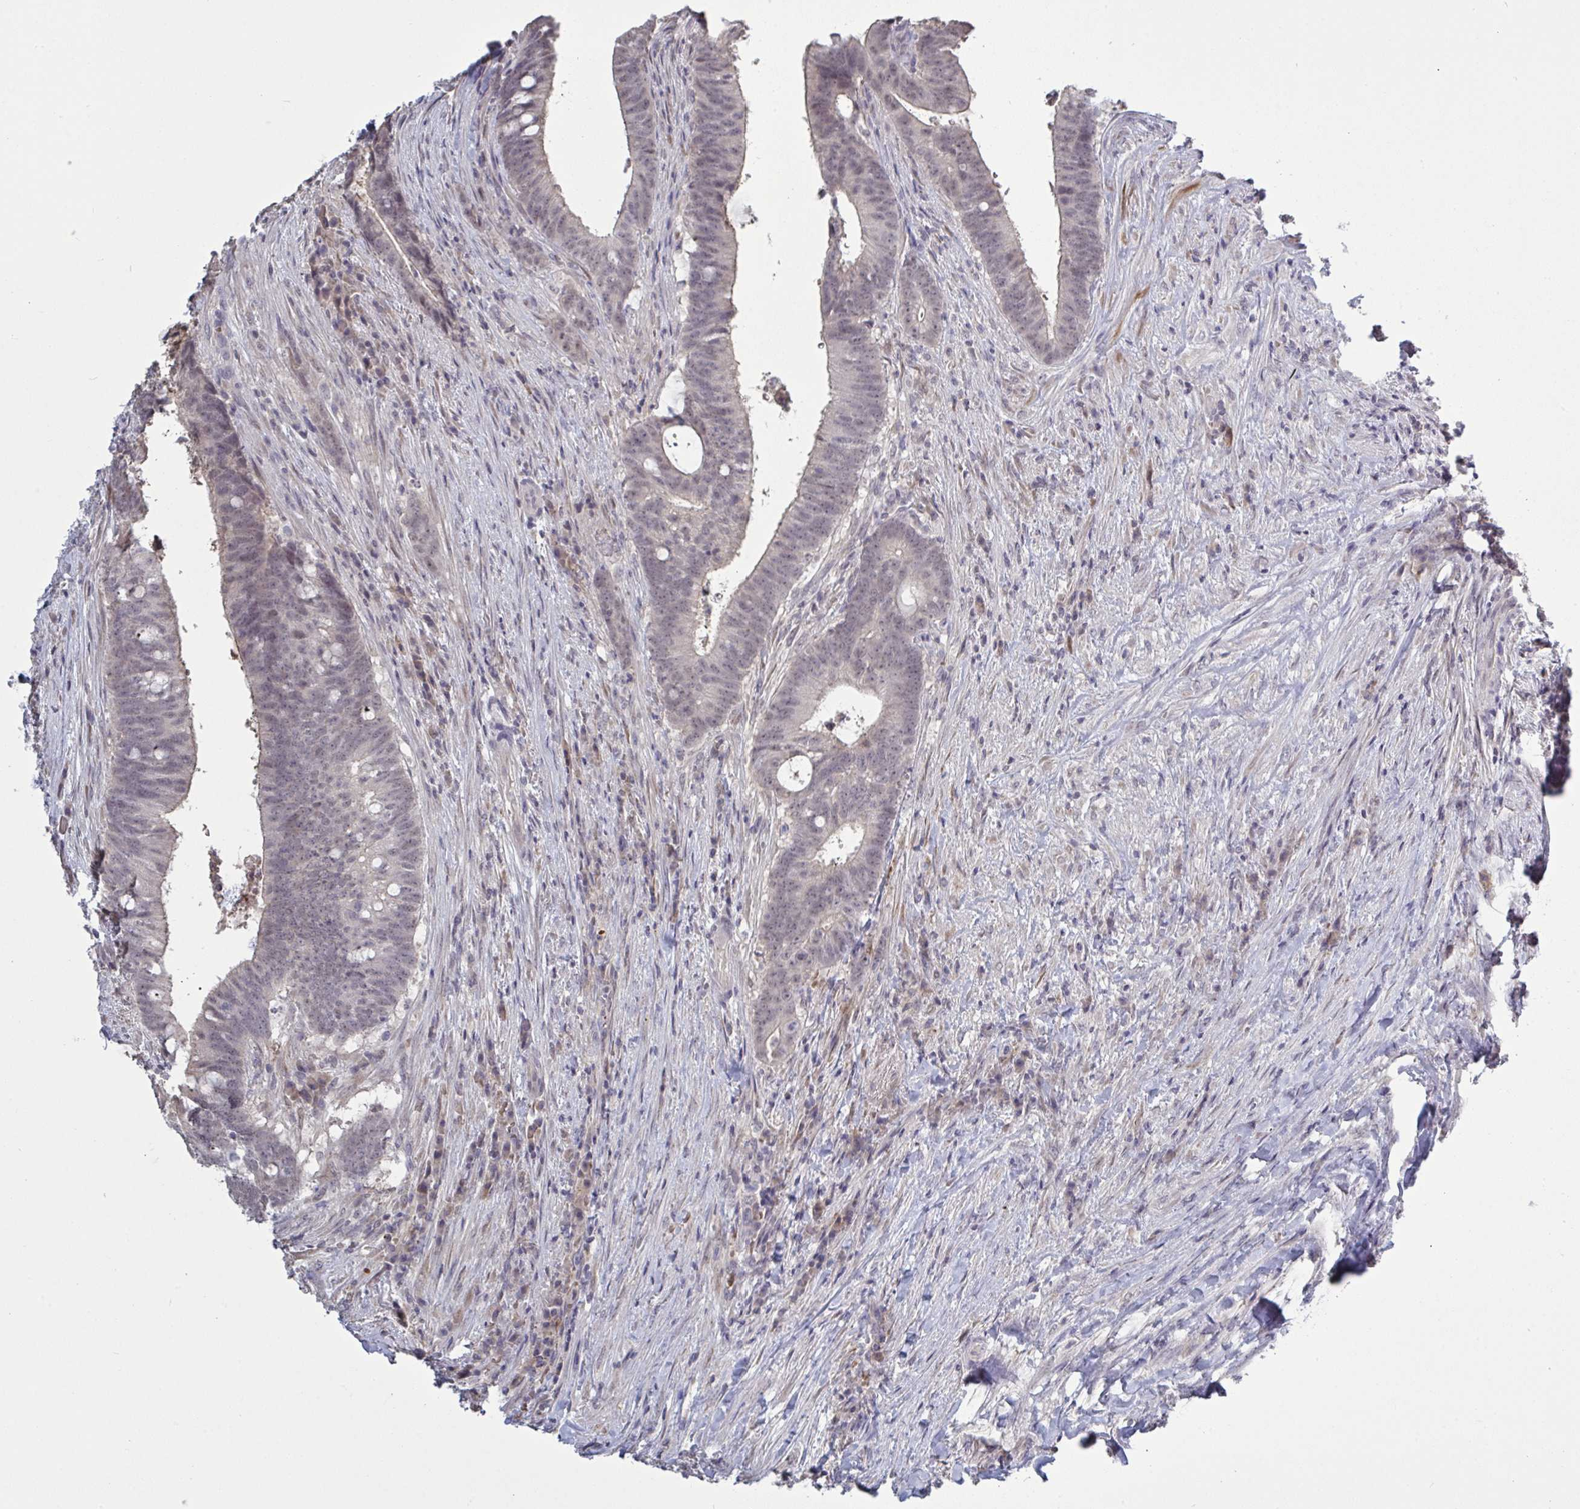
{"staining": {"intensity": "weak", "quantity": "<25%", "location": "cytoplasmic/membranous"}, "tissue": "colorectal cancer", "cell_type": "Tumor cells", "image_type": "cancer", "snomed": [{"axis": "morphology", "description": "Adenocarcinoma, NOS"}, {"axis": "topography", "description": "Colon"}], "caption": "Colorectal cancer was stained to show a protein in brown. There is no significant positivity in tumor cells.", "gene": "ZNF784", "patient": {"sex": "female", "age": 43}}